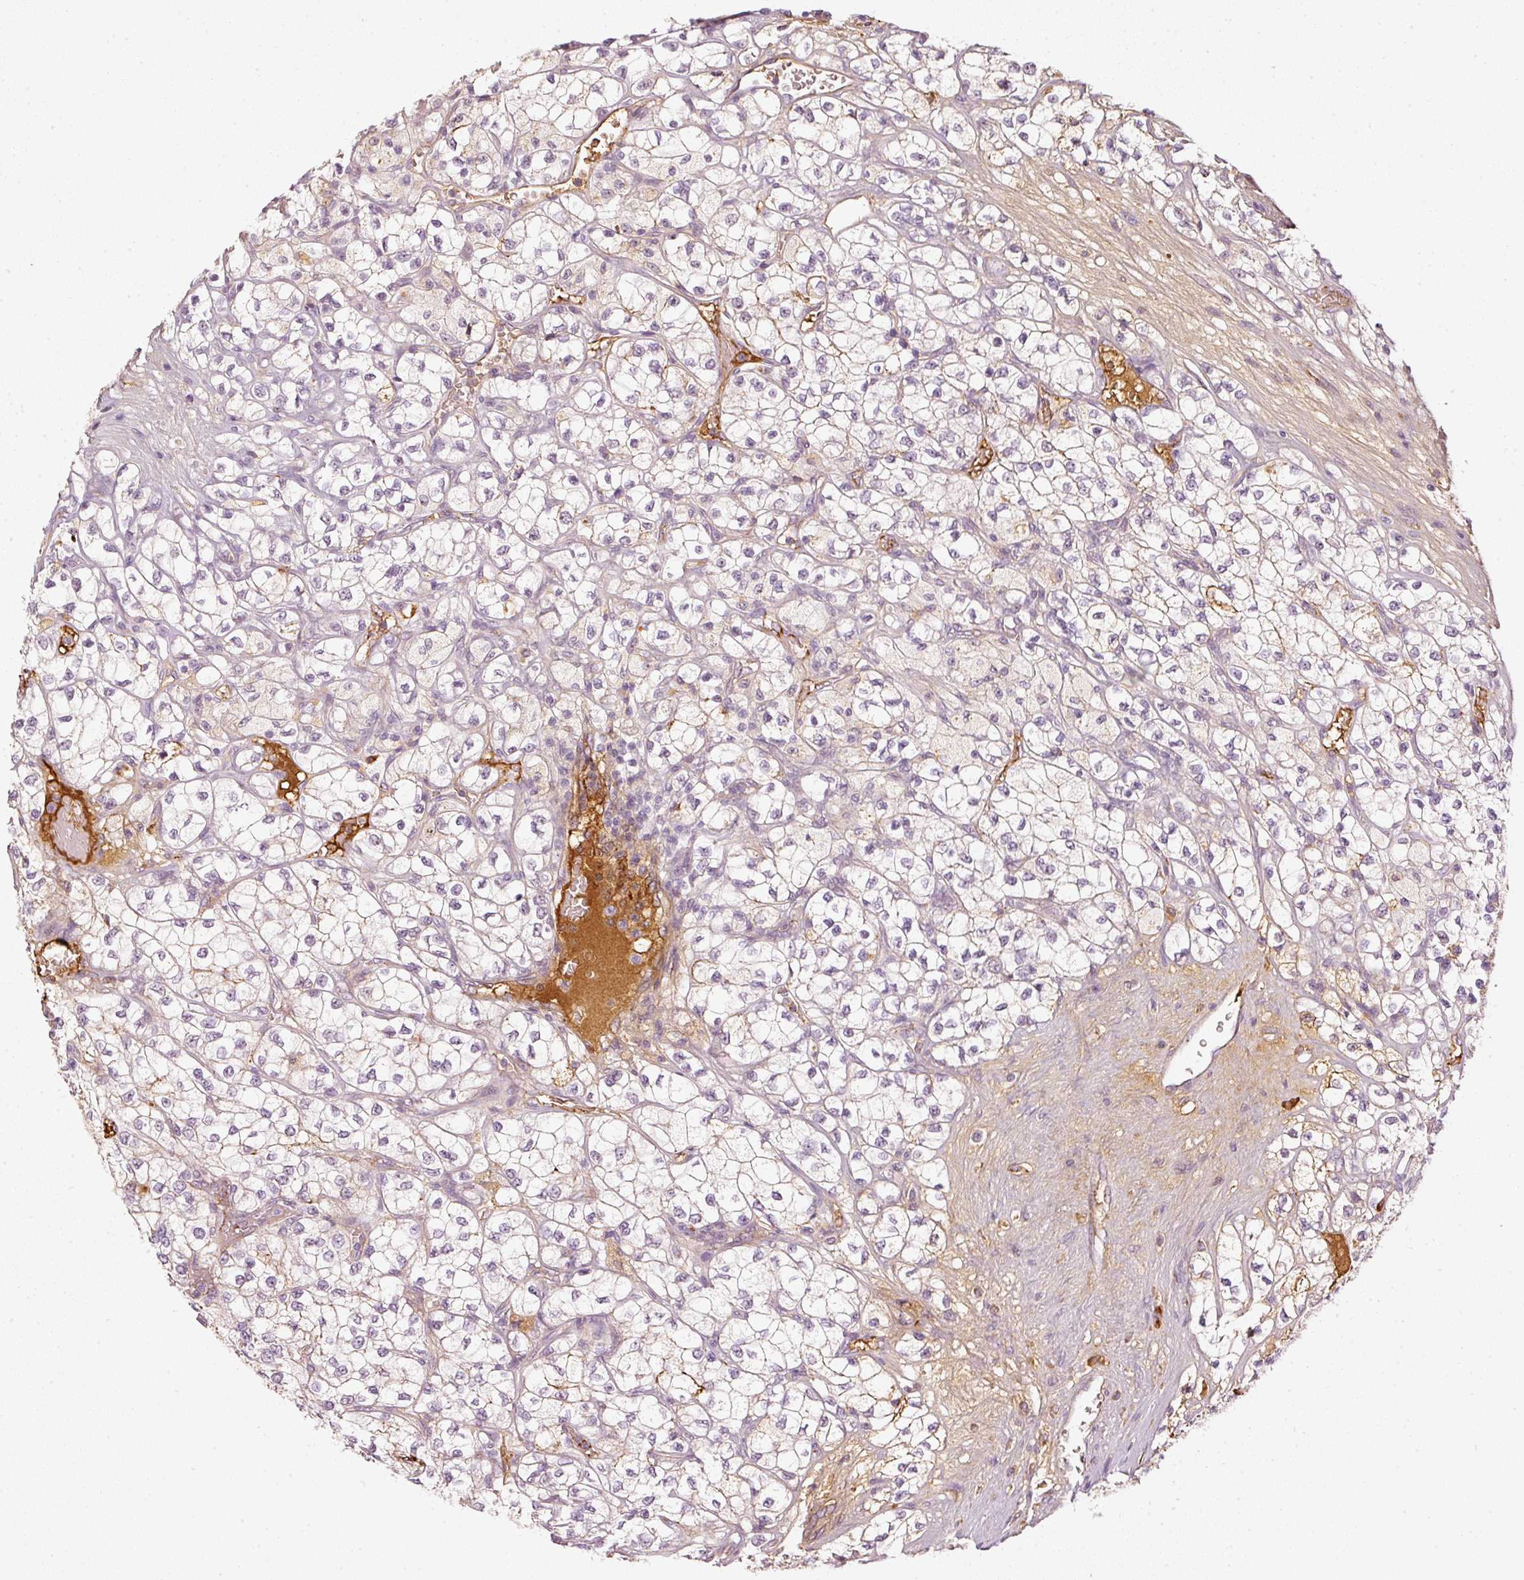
{"staining": {"intensity": "moderate", "quantity": "<25%", "location": "cytoplasmic/membranous"}, "tissue": "renal cancer", "cell_type": "Tumor cells", "image_type": "cancer", "snomed": [{"axis": "morphology", "description": "Adenocarcinoma, NOS"}, {"axis": "topography", "description": "Kidney"}], "caption": "DAB immunohistochemical staining of adenocarcinoma (renal) exhibits moderate cytoplasmic/membranous protein expression in approximately <25% of tumor cells. The staining was performed using DAB, with brown indicating positive protein expression. Nuclei are stained blue with hematoxylin.", "gene": "VCAM1", "patient": {"sex": "male", "age": 80}}